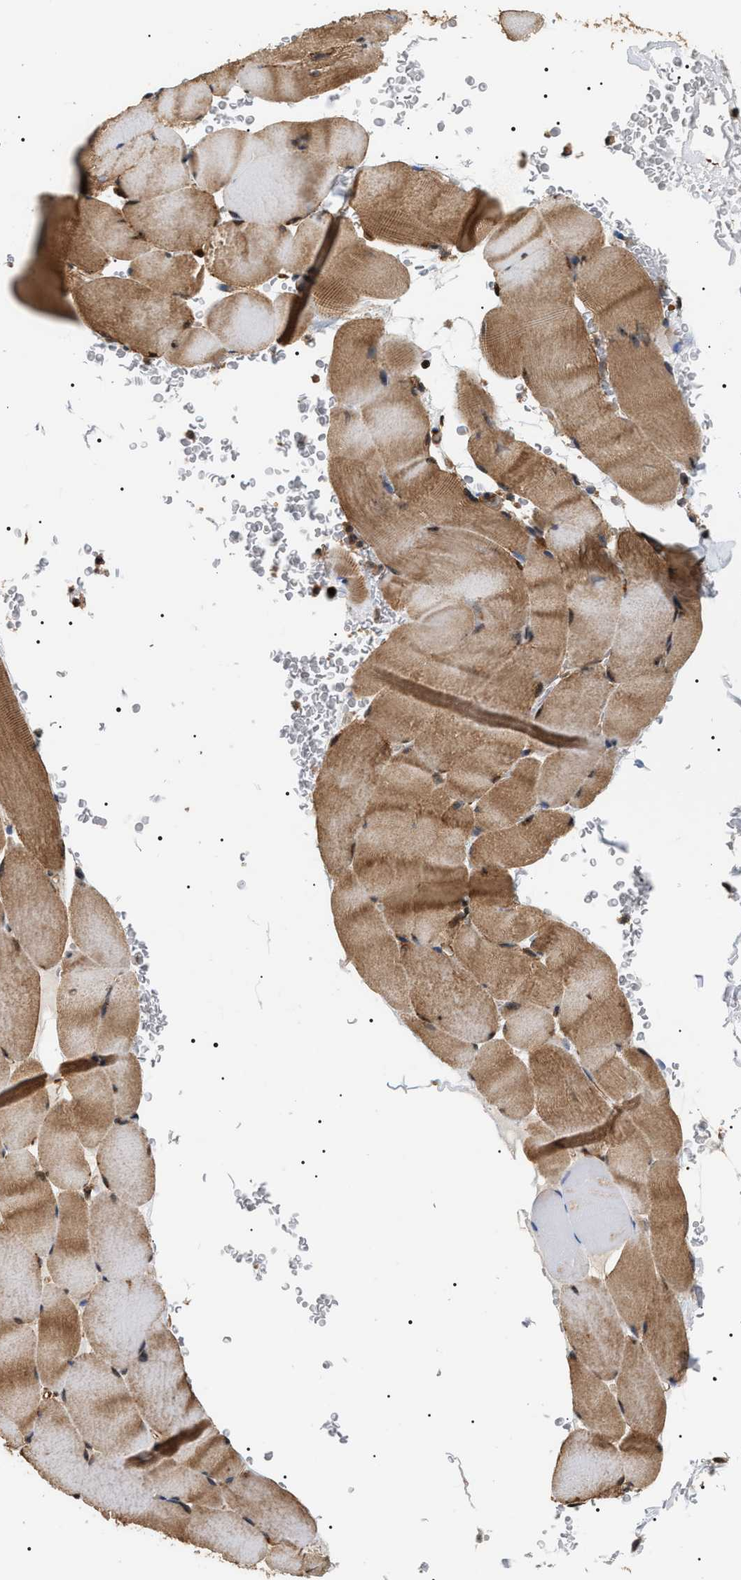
{"staining": {"intensity": "moderate", "quantity": "25%-75%", "location": "cytoplasmic/membranous,nuclear"}, "tissue": "skeletal muscle", "cell_type": "Myocytes", "image_type": "normal", "snomed": [{"axis": "morphology", "description": "Normal tissue, NOS"}, {"axis": "topography", "description": "Skeletal muscle"}], "caption": "Skeletal muscle stained with IHC exhibits moderate cytoplasmic/membranous,nuclear staining in about 25%-75% of myocytes.", "gene": "SH3GLB2", "patient": {"sex": "male", "age": 62}}